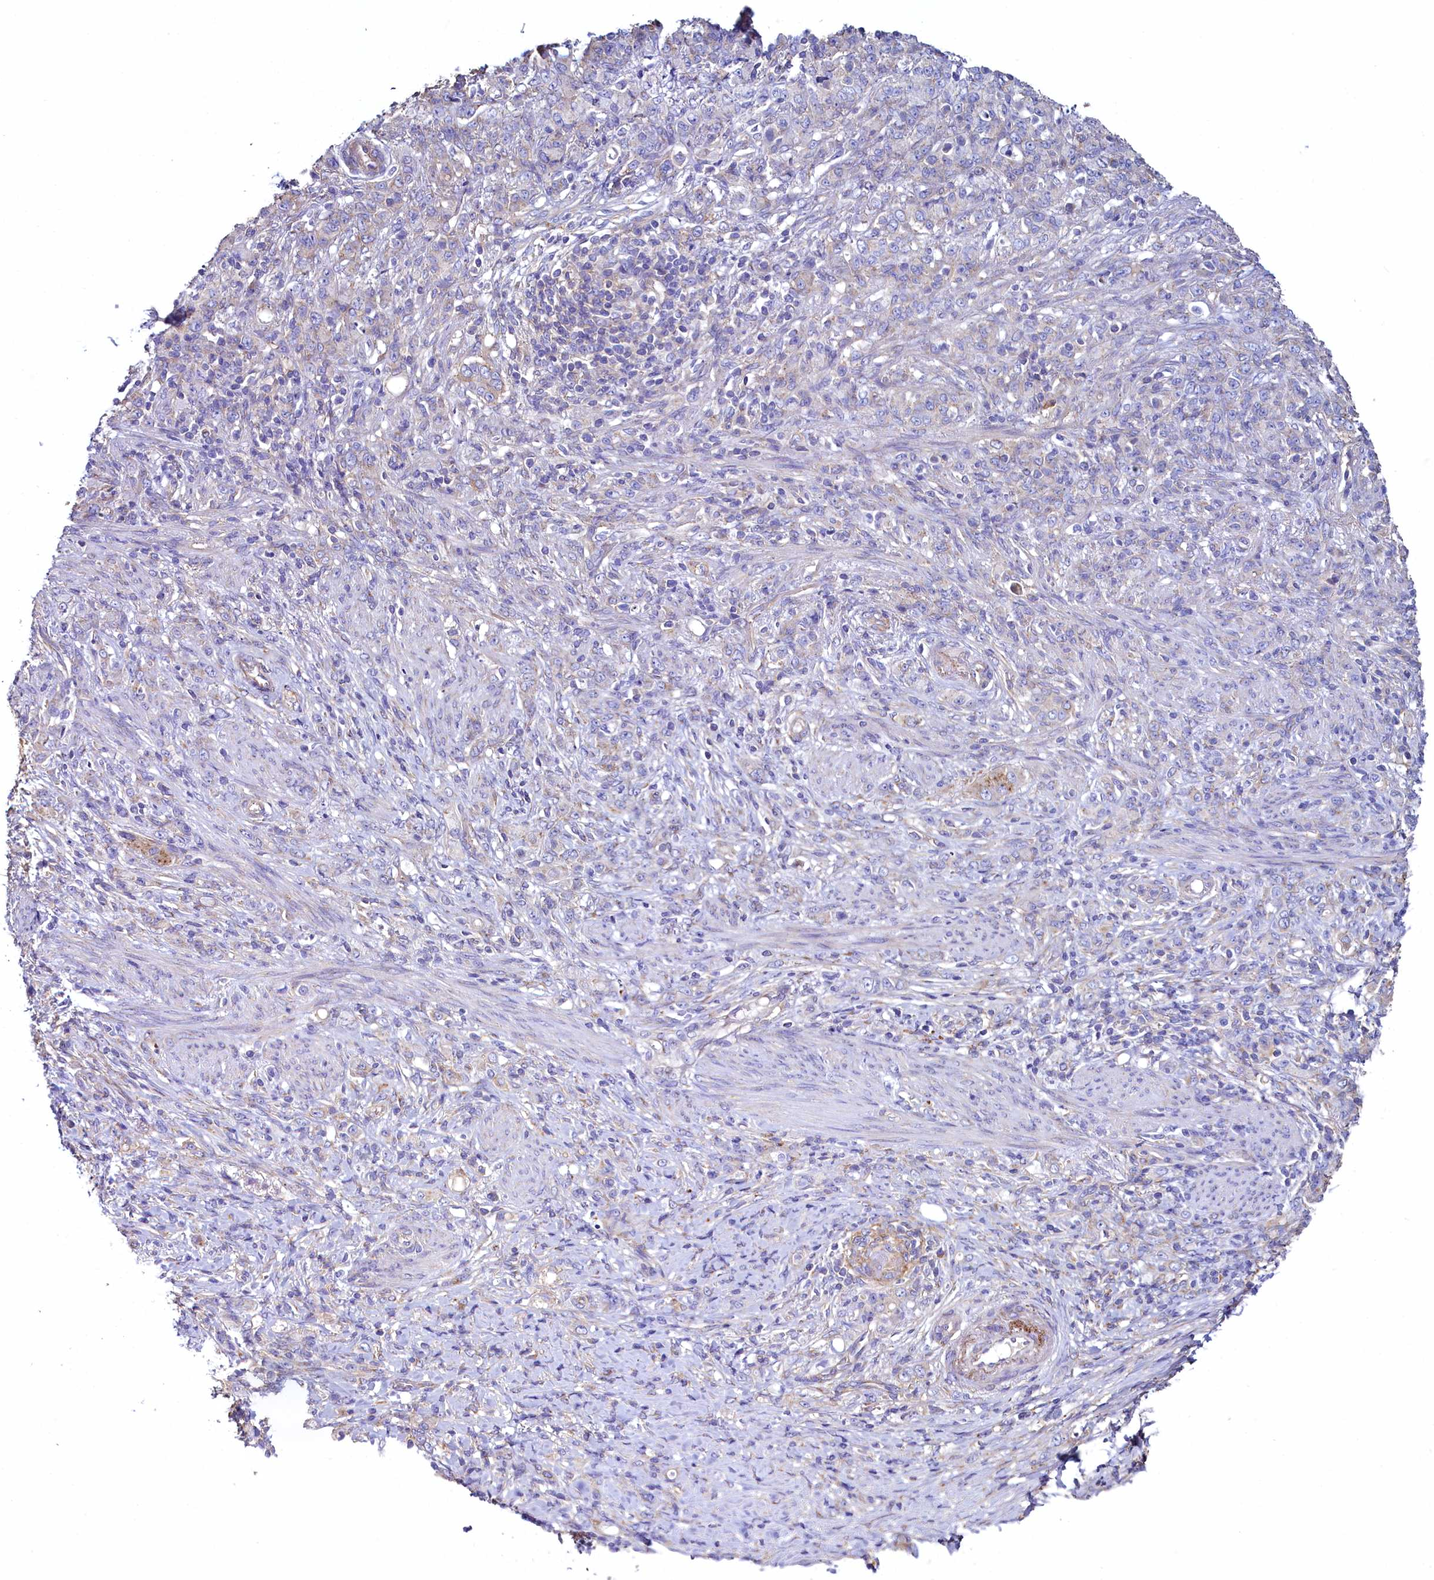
{"staining": {"intensity": "negative", "quantity": "none", "location": "none"}, "tissue": "stomach cancer", "cell_type": "Tumor cells", "image_type": "cancer", "snomed": [{"axis": "morphology", "description": "Adenocarcinoma, NOS"}, {"axis": "topography", "description": "Stomach"}], "caption": "Human adenocarcinoma (stomach) stained for a protein using immunohistochemistry exhibits no positivity in tumor cells.", "gene": "GPR21", "patient": {"sex": "female", "age": 79}}